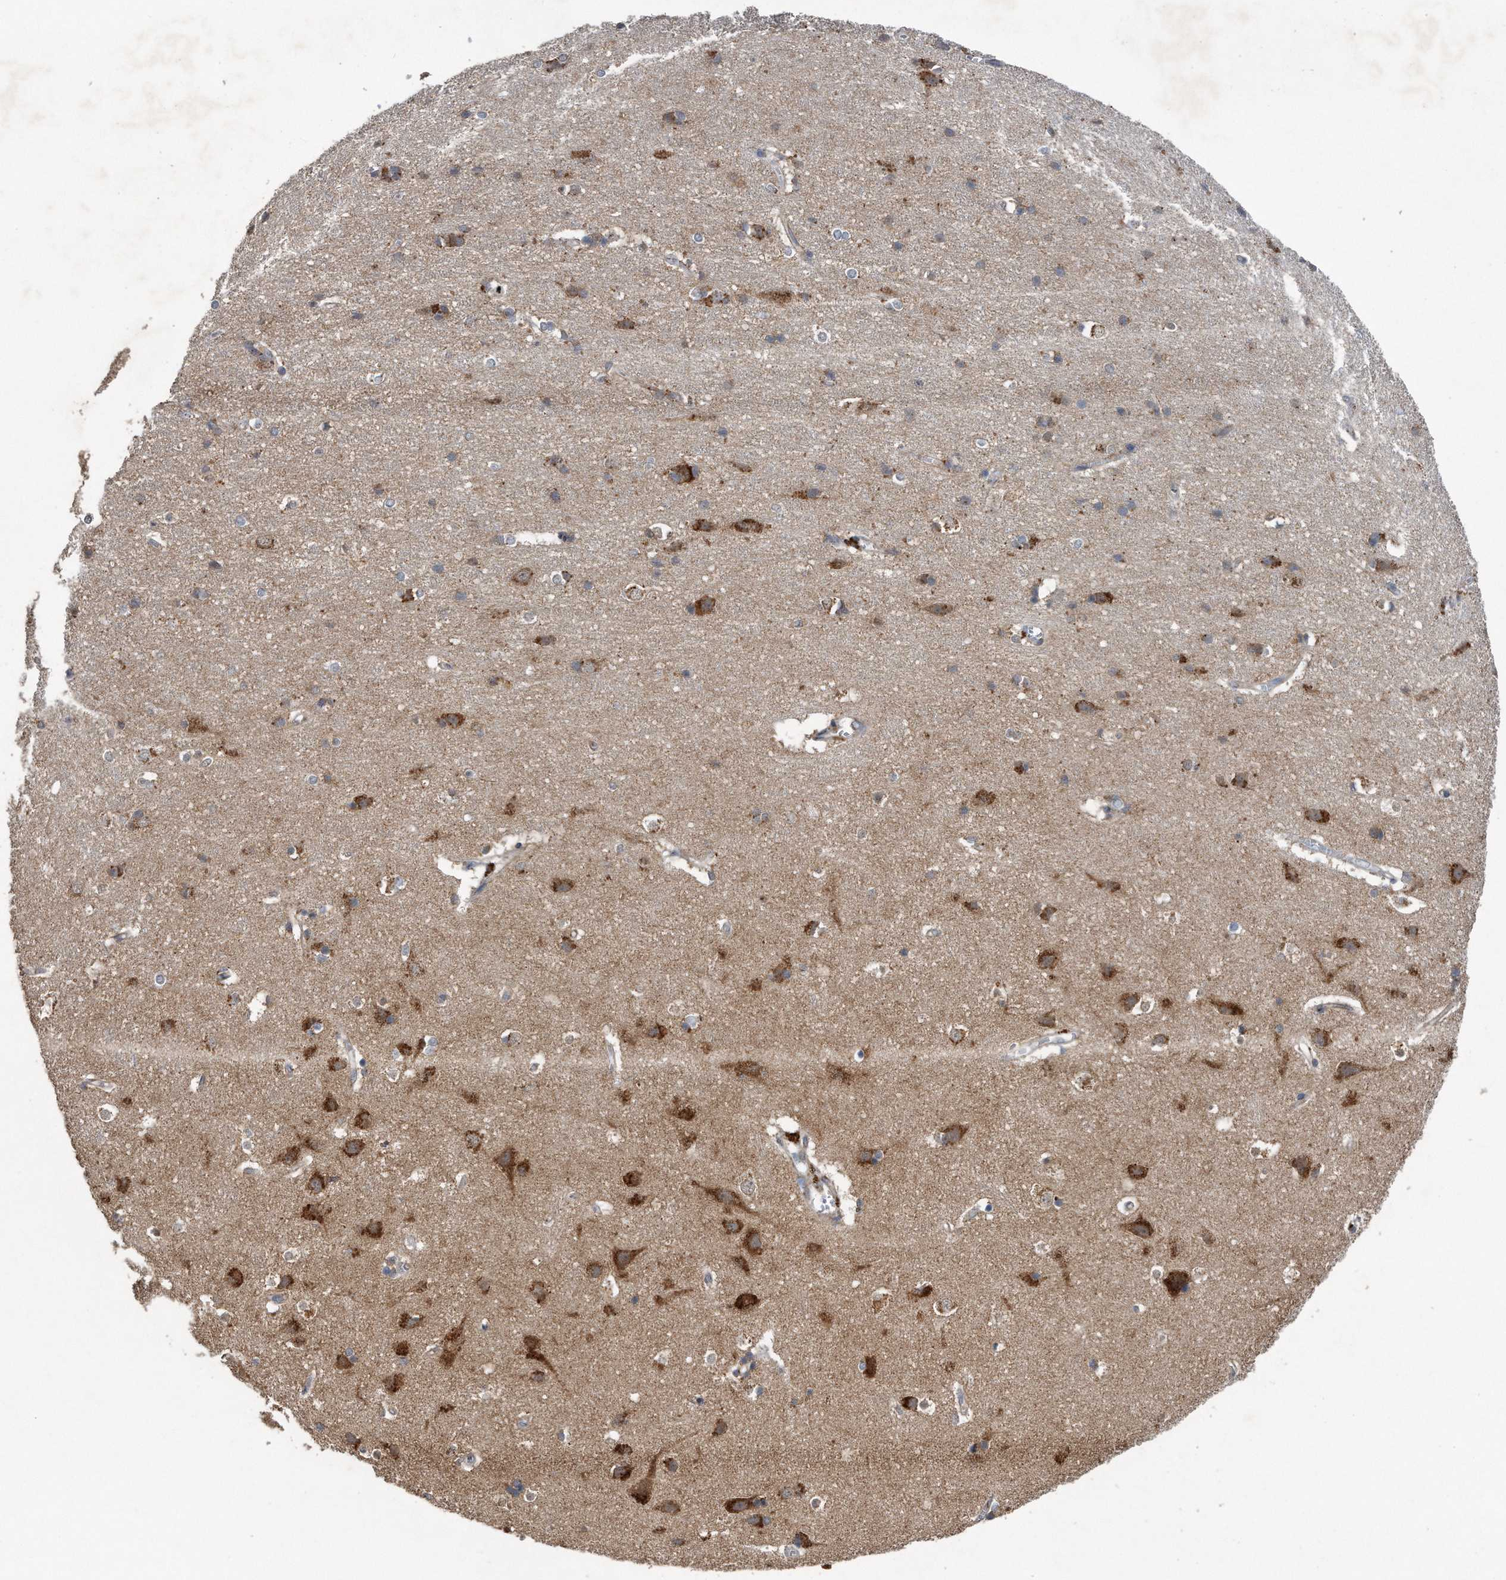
{"staining": {"intensity": "moderate", "quantity": ">75%", "location": "cytoplasmic/membranous"}, "tissue": "cerebral cortex", "cell_type": "Endothelial cells", "image_type": "normal", "snomed": [{"axis": "morphology", "description": "Normal tissue, NOS"}, {"axis": "topography", "description": "Cerebral cortex"}], "caption": "Benign cerebral cortex was stained to show a protein in brown. There is medium levels of moderate cytoplasmic/membranous expression in about >75% of endothelial cells. (brown staining indicates protein expression, while blue staining denotes nuclei).", "gene": "LYRM4", "patient": {"sex": "male", "age": 54}}